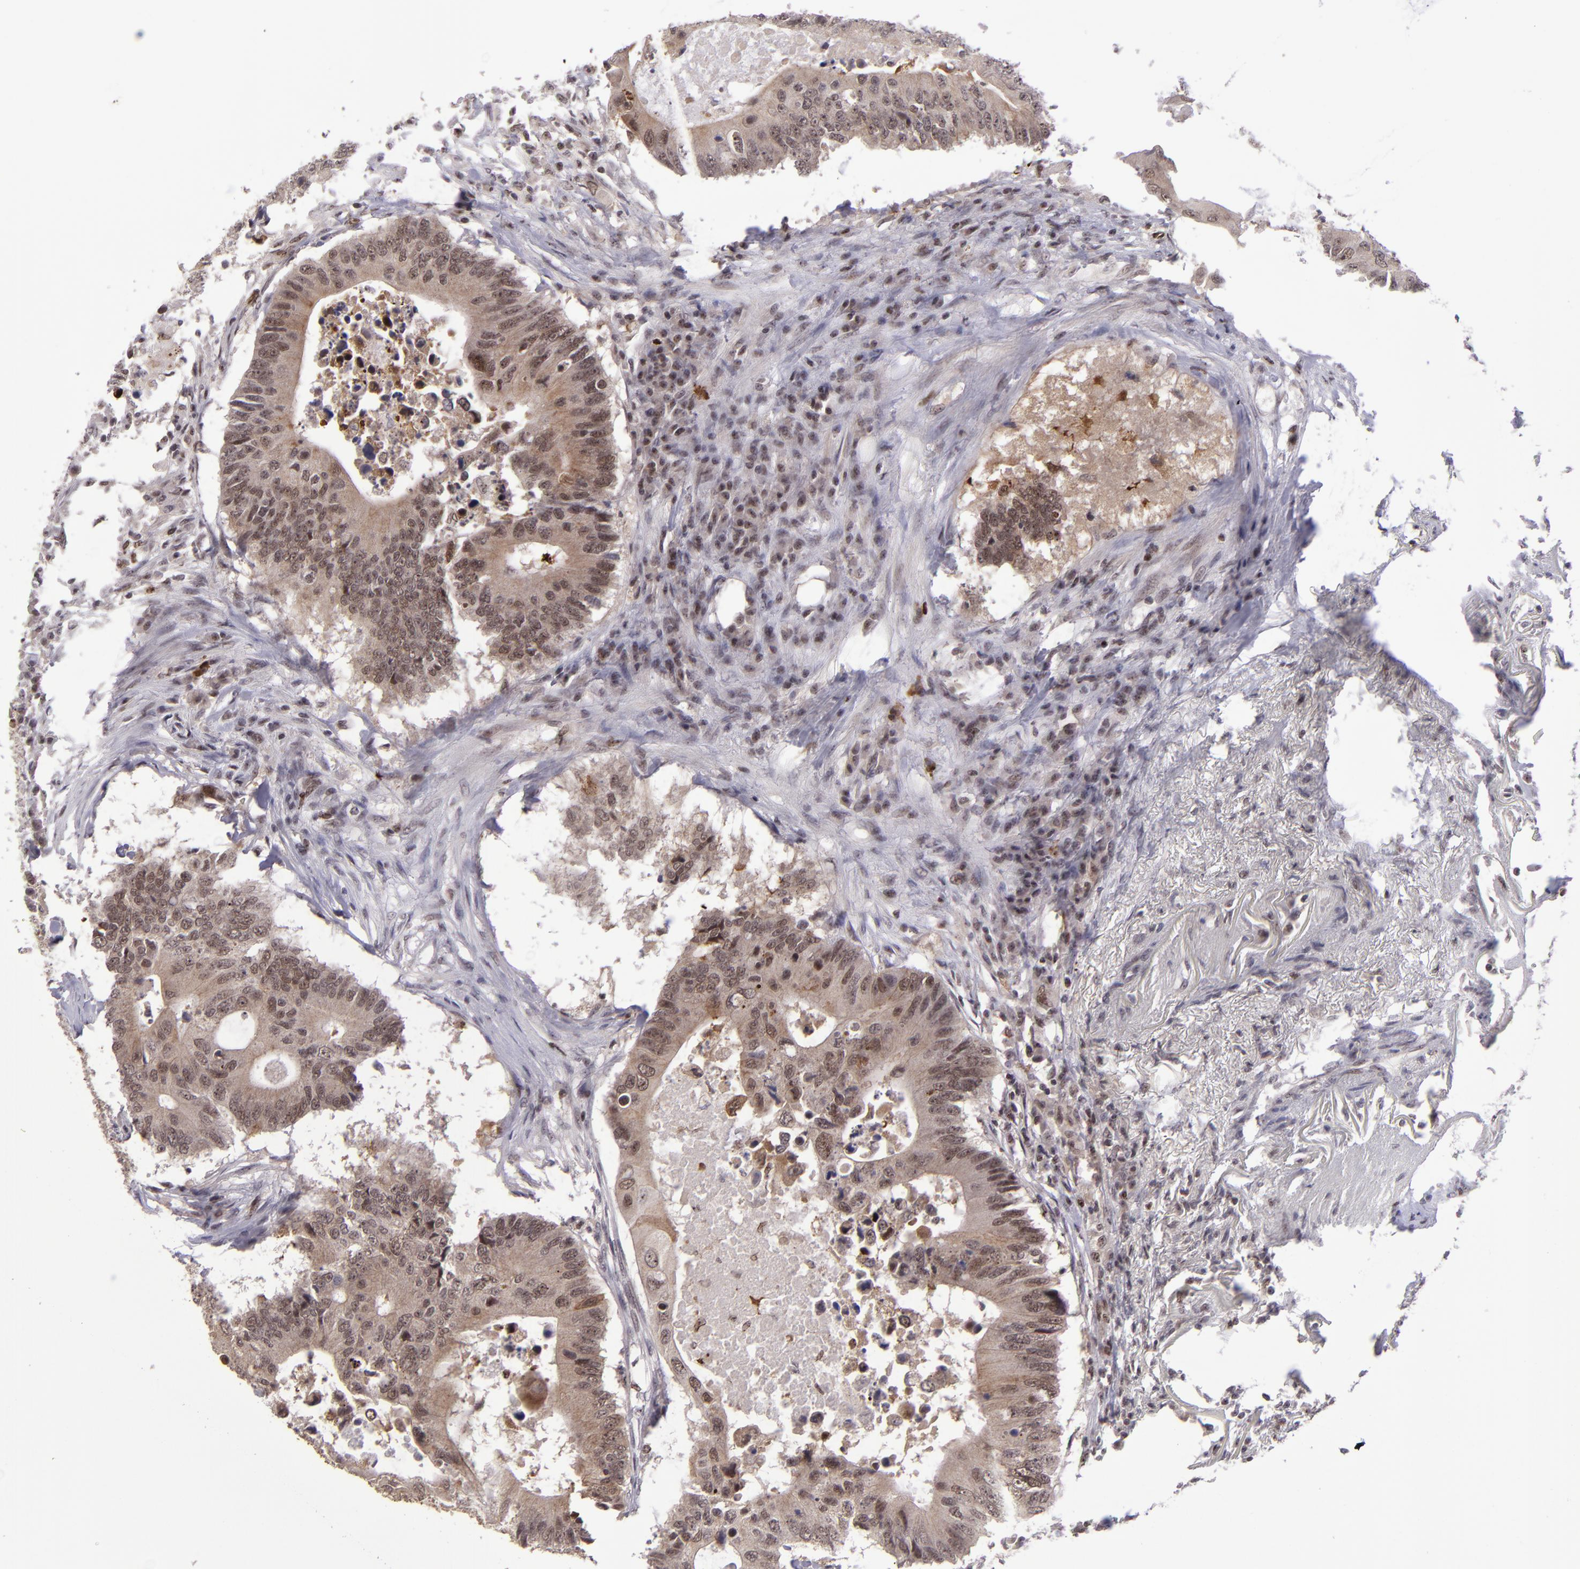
{"staining": {"intensity": "weak", "quantity": ">75%", "location": "cytoplasmic/membranous,nuclear"}, "tissue": "colorectal cancer", "cell_type": "Tumor cells", "image_type": "cancer", "snomed": [{"axis": "morphology", "description": "Adenocarcinoma, NOS"}, {"axis": "topography", "description": "Colon"}], "caption": "Immunohistochemical staining of human colorectal adenocarcinoma shows low levels of weak cytoplasmic/membranous and nuclear expression in approximately >75% of tumor cells. (Stains: DAB (3,3'-diaminobenzidine) in brown, nuclei in blue, Microscopy: brightfield microscopy at high magnification).", "gene": "PCNX4", "patient": {"sex": "male", "age": 71}}